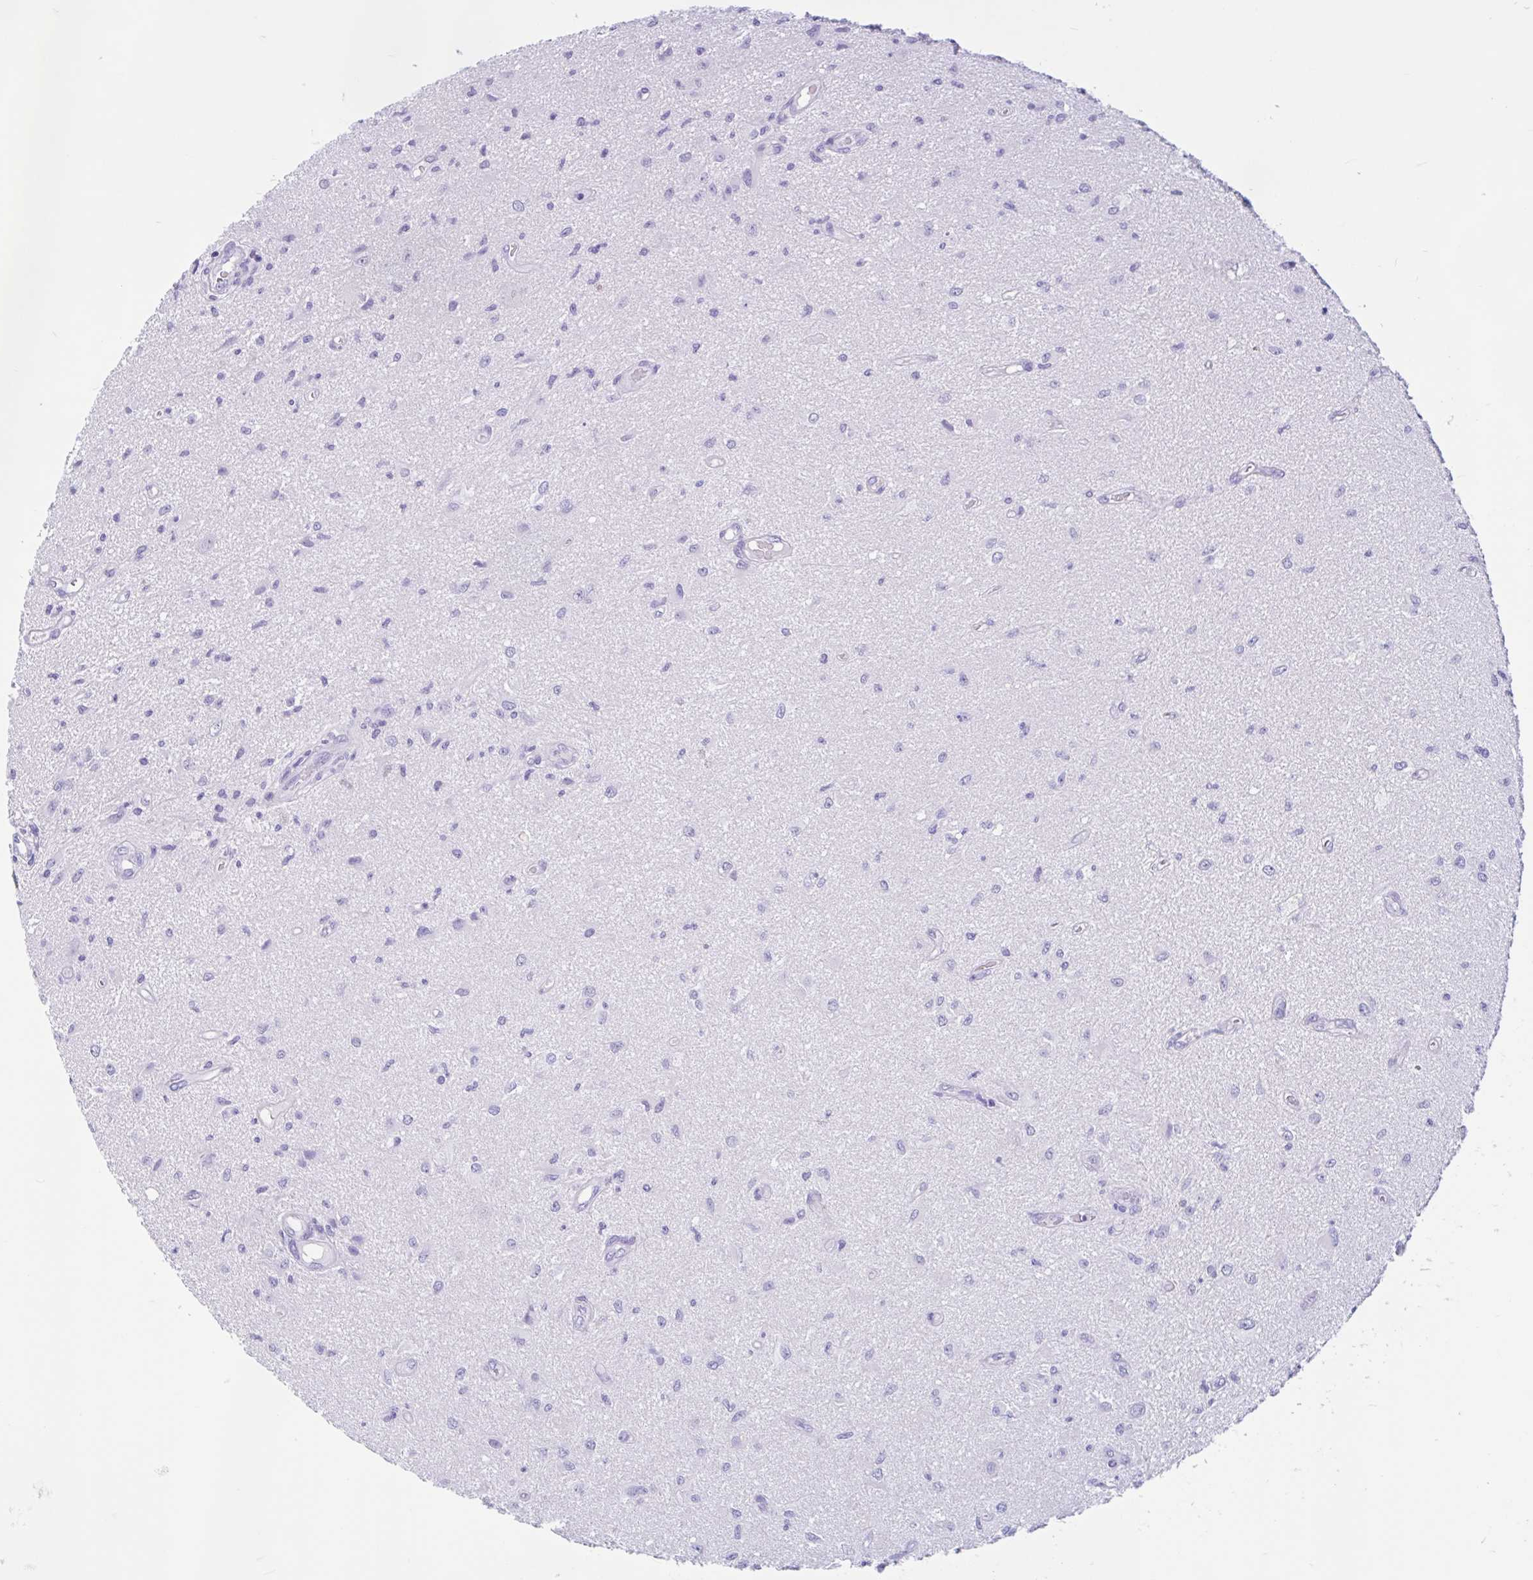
{"staining": {"intensity": "negative", "quantity": "none", "location": "none"}, "tissue": "glioma", "cell_type": "Tumor cells", "image_type": "cancer", "snomed": [{"axis": "morphology", "description": "Glioma, malignant, High grade"}, {"axis": "topography", "description": "Brain"}], "caption": "DAB immunohistochemical staining of malignant high-grade glioma displays no significant positivity in tumor cells.", "gene": "ZNF319", "patient": {"sex": "male", "age": 67}}